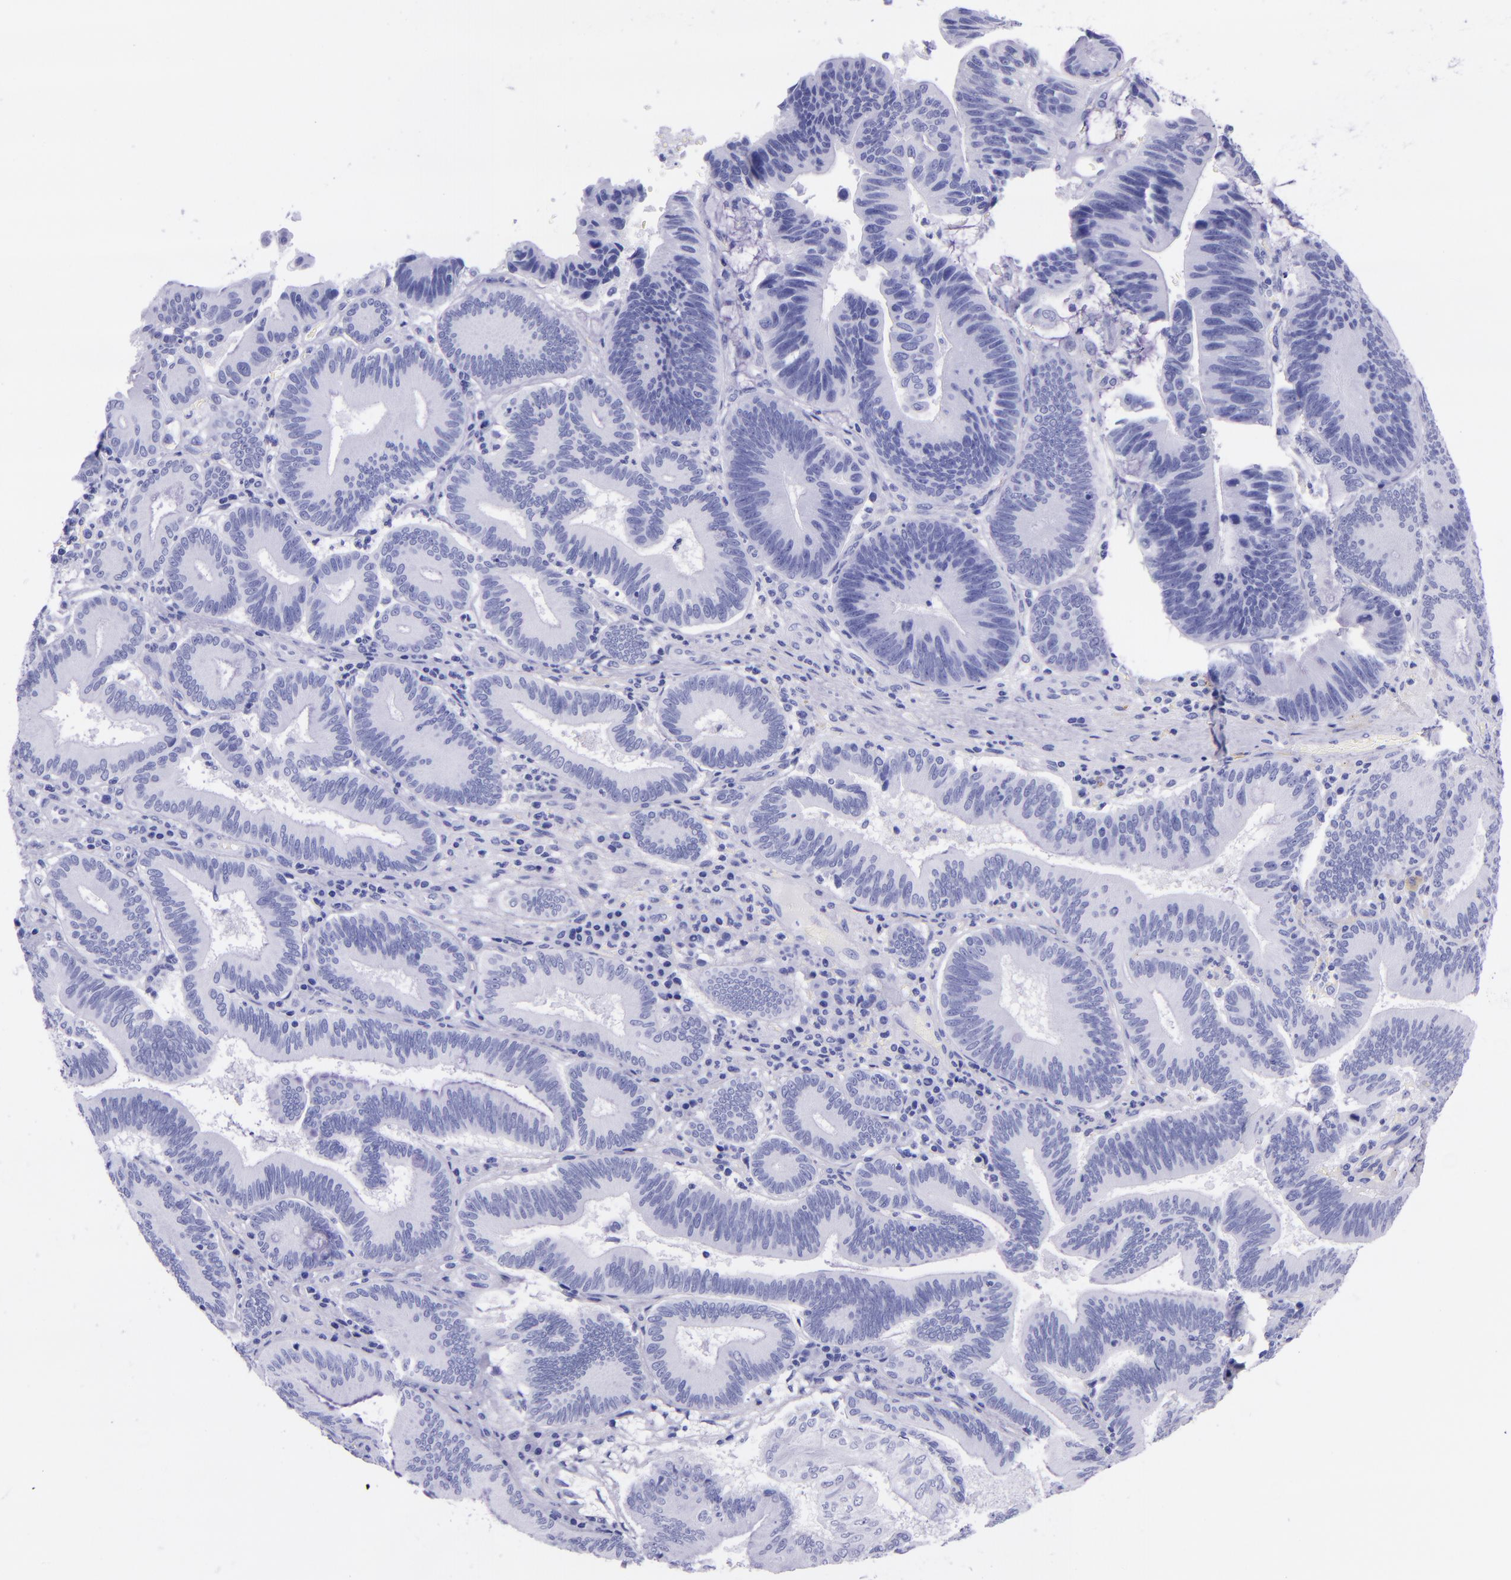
{"staining": {"intensity": "negative", "quantity": "none", "location": "none"}, "tissue": "pancreatic cancer", "cell_type": "Tumor cells", "image_type": "cancer", "snomed": [{"axis": "morphology", "description": "Adenocarcinoma, NOS"}, {"axis": "topography", "description": "Pancreas"}], "caption": "Tumor cells show no significant staining in pancreatic cancer (adenocarcinoma).", "gene": "MBP", "patient": {"sex": "male", "age": 82}}